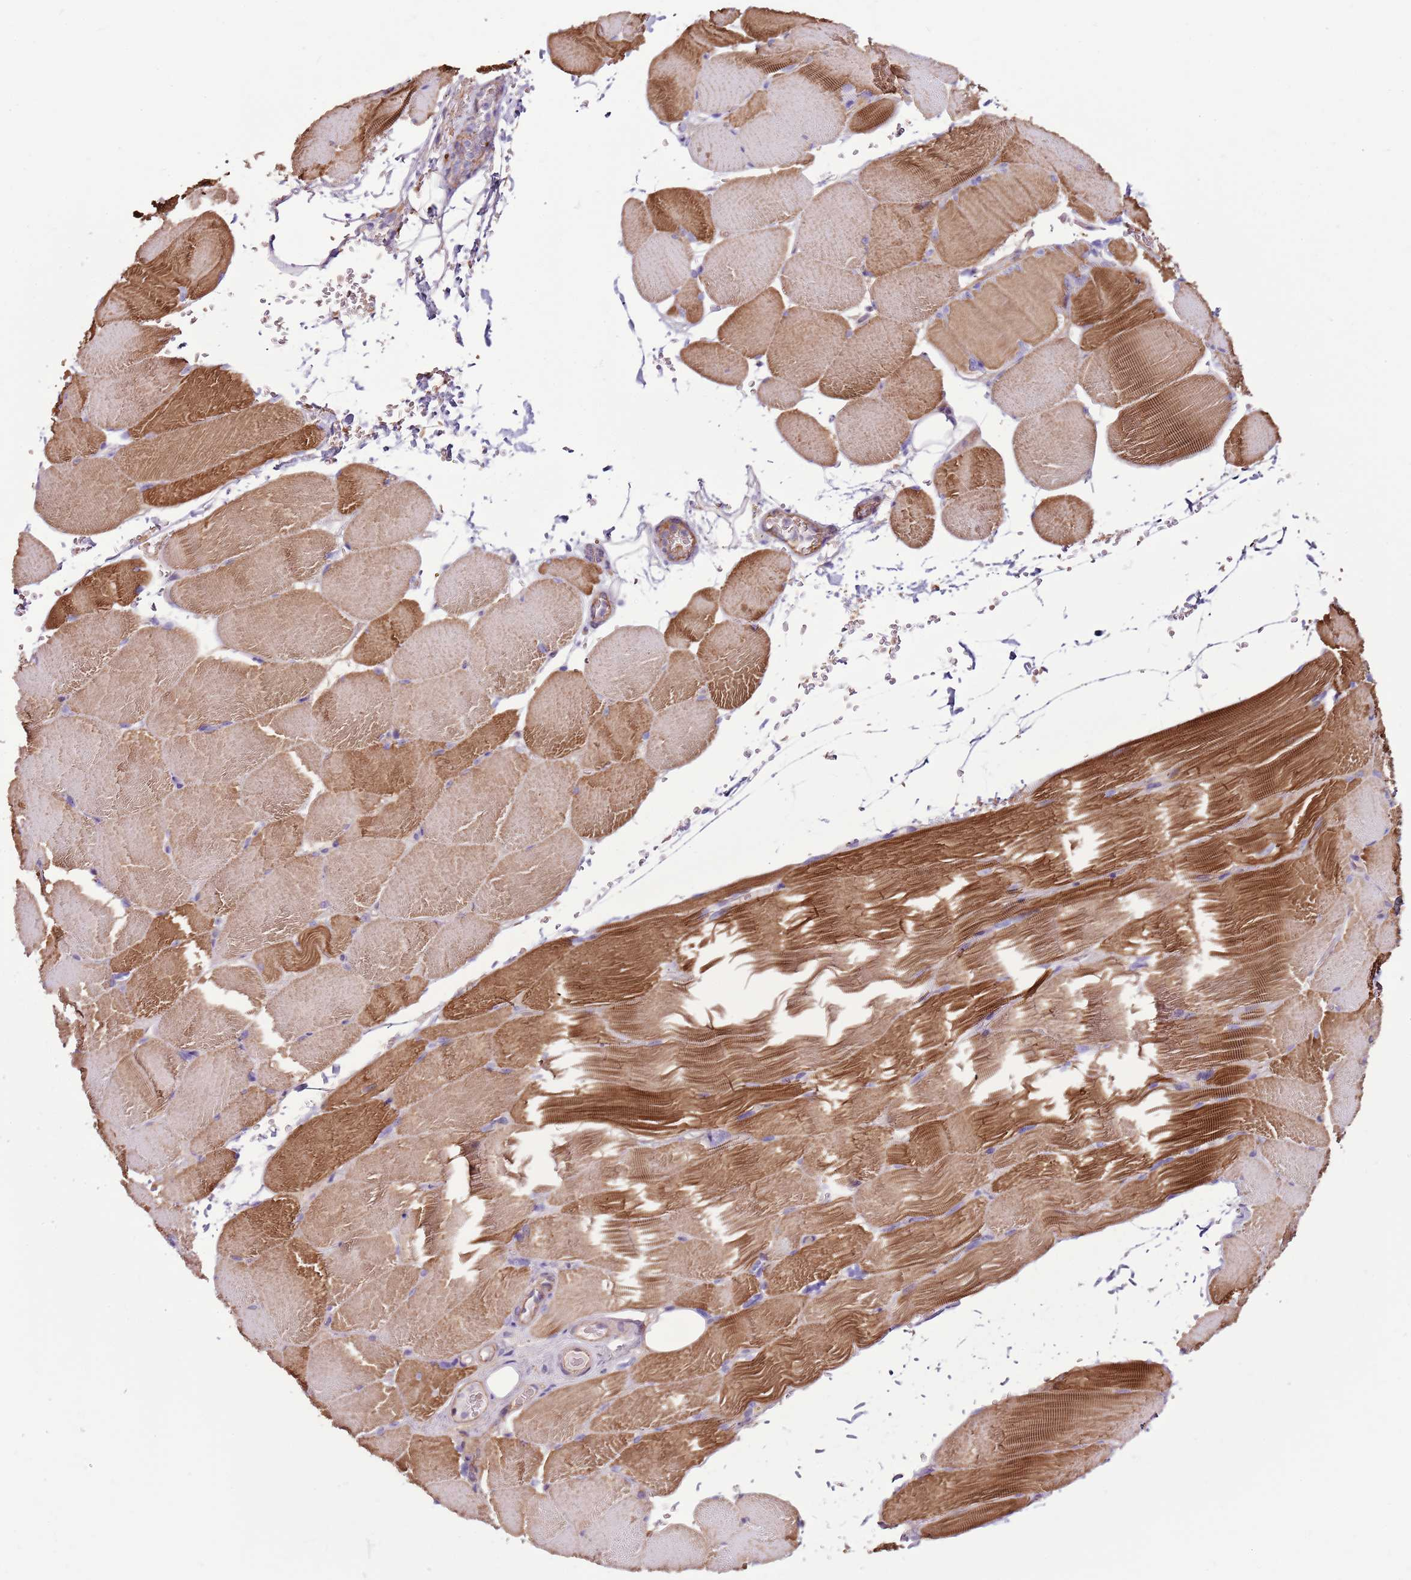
{"staining": {"intensity": "moderate", "quantity": "25%-75%", "location": "cytoplasmic/membranous"}, "tissue": "skeletal muscle", "cell_type": "Myocytes", "image_type": "normal", "snomed": [{"axis": "morphology", "description": "Normal tissue, NOS"}, {"axis": "topography", "description": "Skeletal muscle"}, {"axis": "topography", "description": "Parathyroid gland"}], "caption": "Moderate cytoplasmic/membranous staining for a protein is present in approximately 25%-75% of myocytes of benign skeletal muscle using IHC.", "gene": "GFRAL", "patient": {"sex": "female", "age": 37}}